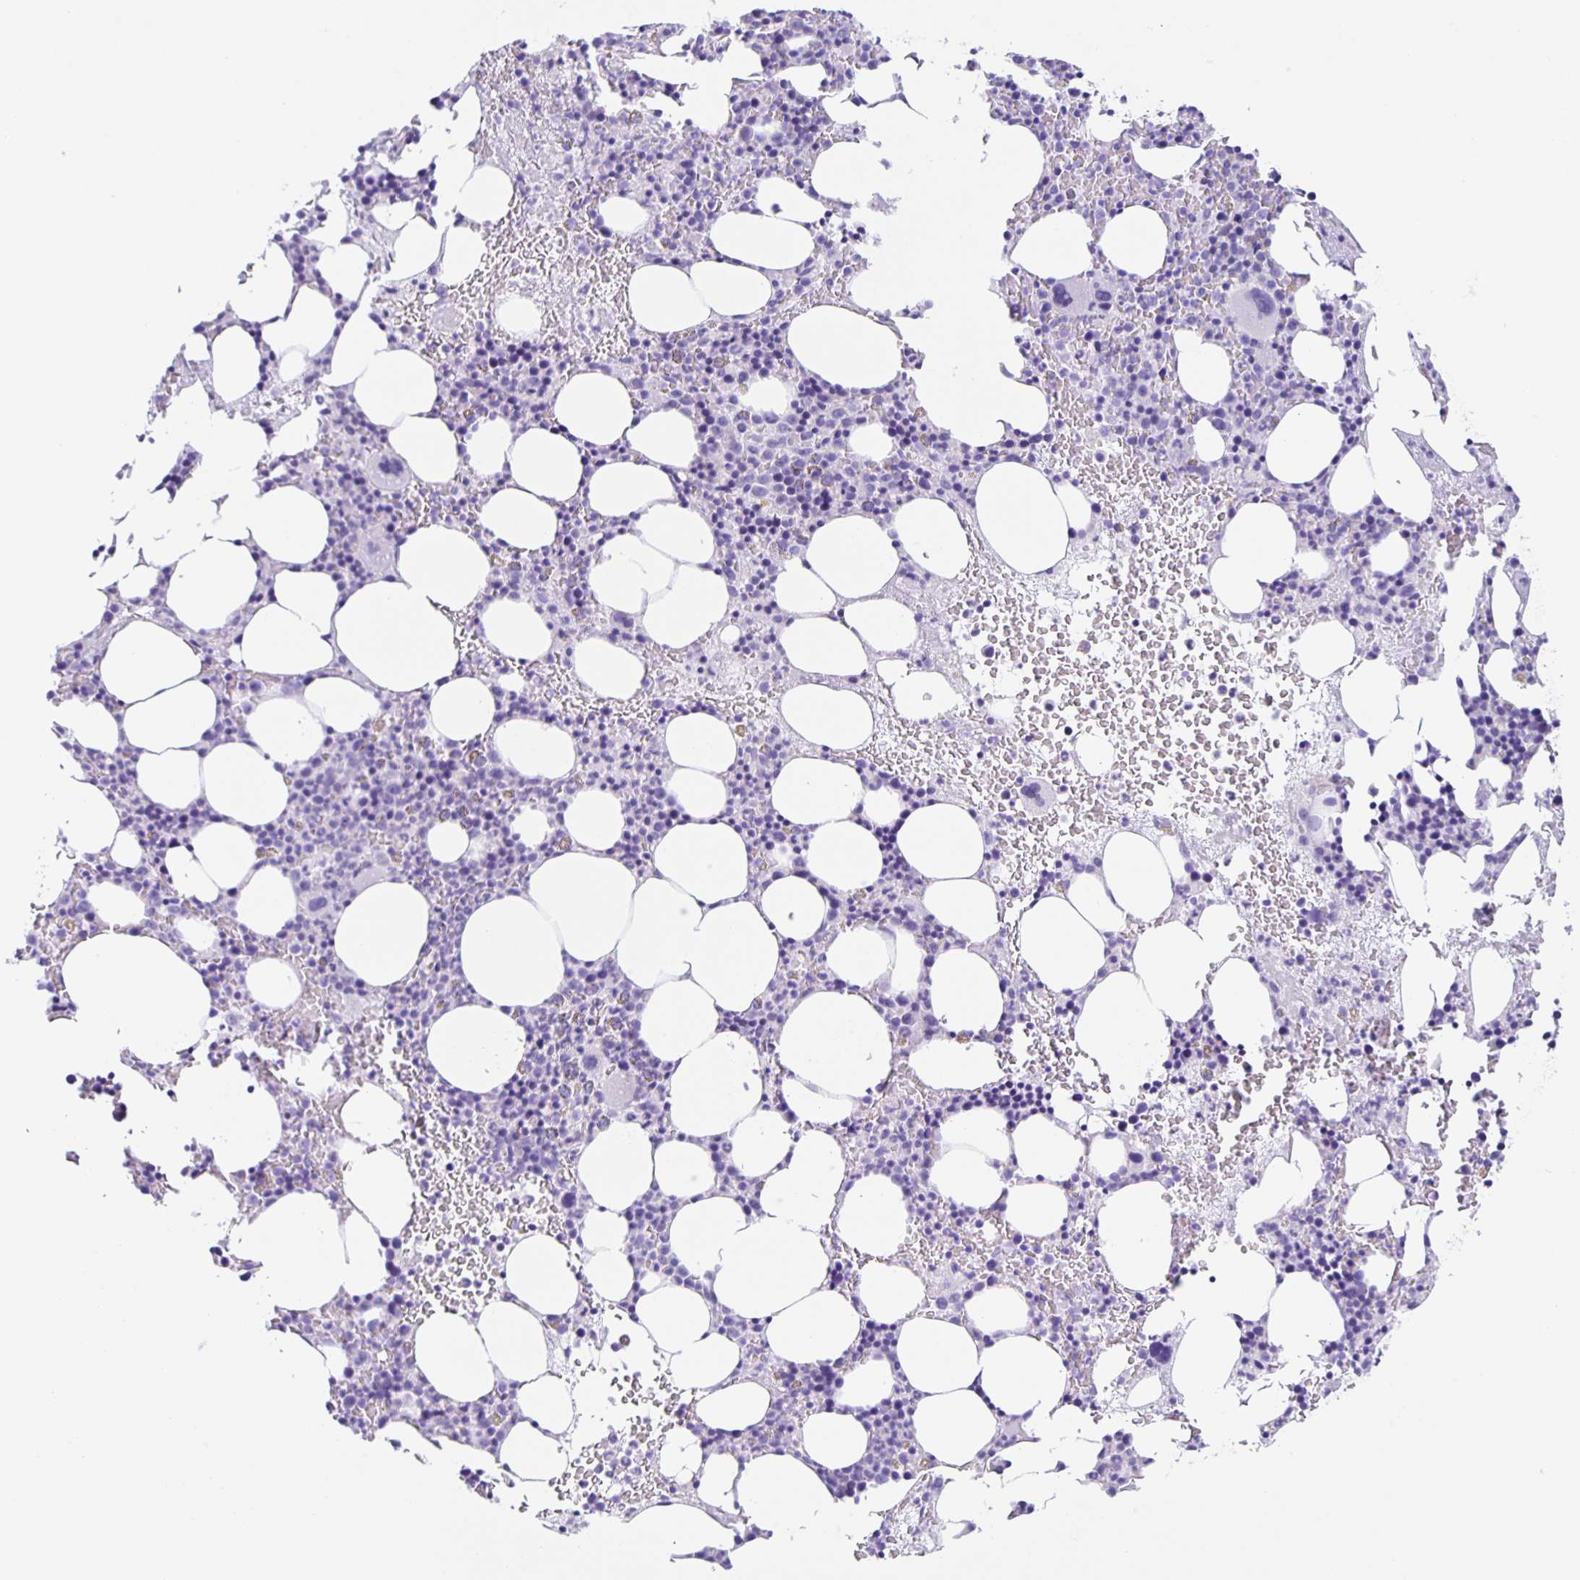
{"staining": {"intensity": "negative", "quantity": "none", "location": "none"}, "tissue": "bone marrow", "cell_type": "Hematopoietic cells", "image_type": "normal", "snomed": [{"axis": "morphology", "description": "Normal tissue, NOS"}, {"axis": "topography", "description": "Bone marrow"}], "caption": "Protein analysis of normal bone marrow exhibits no significant expression in hematopoietic cells. (Stains: DAB (3,3'-diaminobenzidine) immunohistochemistry (IHC) with hematoxylin counter stain, Microscopy: brightfield microscopy at high magnification).", "gene": "GUCA2A", "patient": {"sex": "female", "age": 72}}